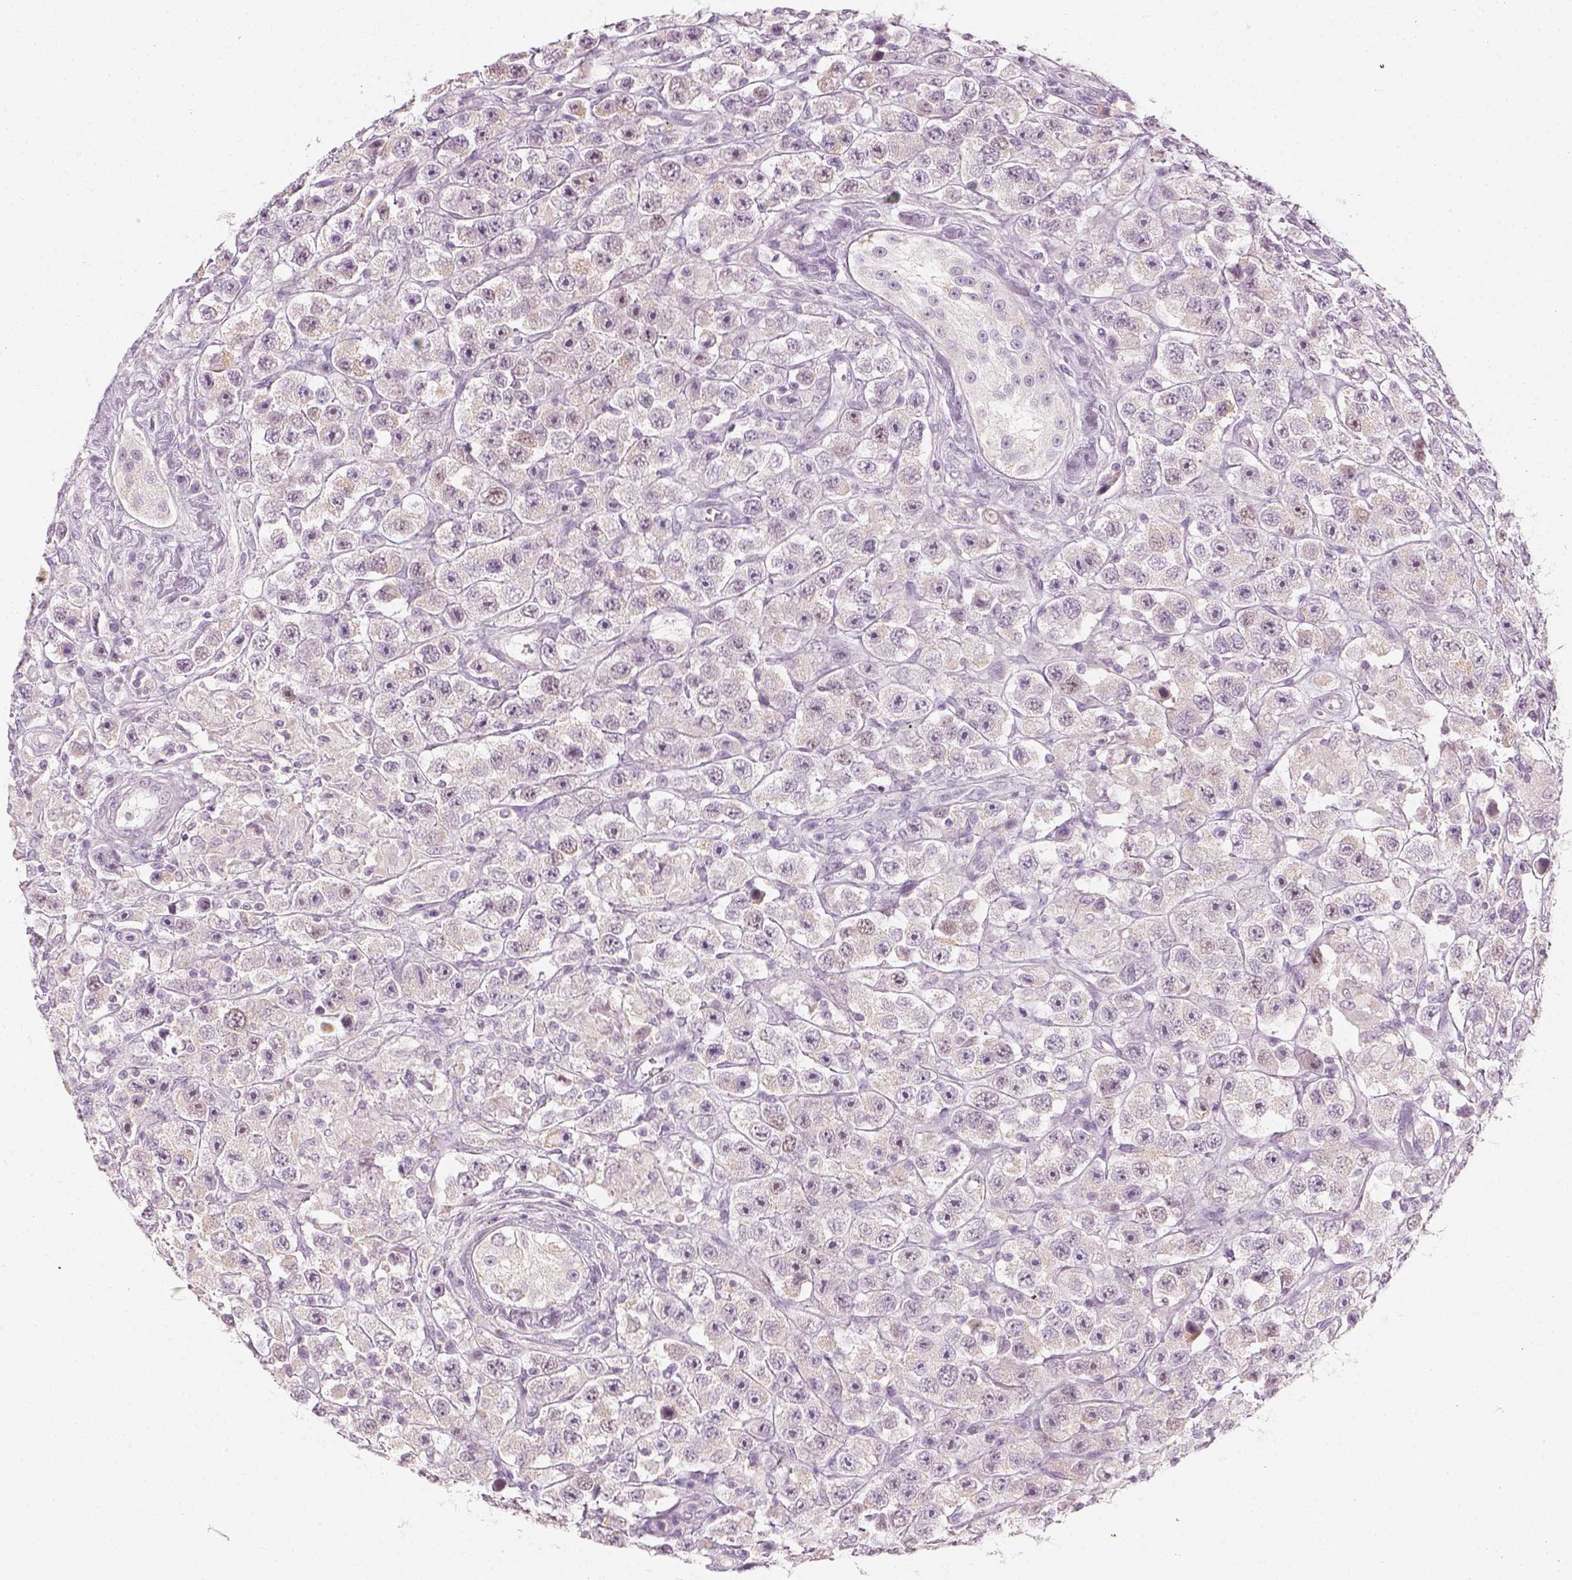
{"staining": {"intensity": "negative", "quantity": "none", "location": "none"}, "tissue": "testis cancer", "cell_type": "Tumor cells", "image_type": "cancer", "snomed": [{"axis": "morphology", "description": "Seminoma, NOS"}, {"axis": "topography", "description": "Testis"}], "caption": "Tumor cells are negative for protein expression in human seminoma (testis).", "gene": "PRAME", "patient": {"sex": "male", "age": 45}}